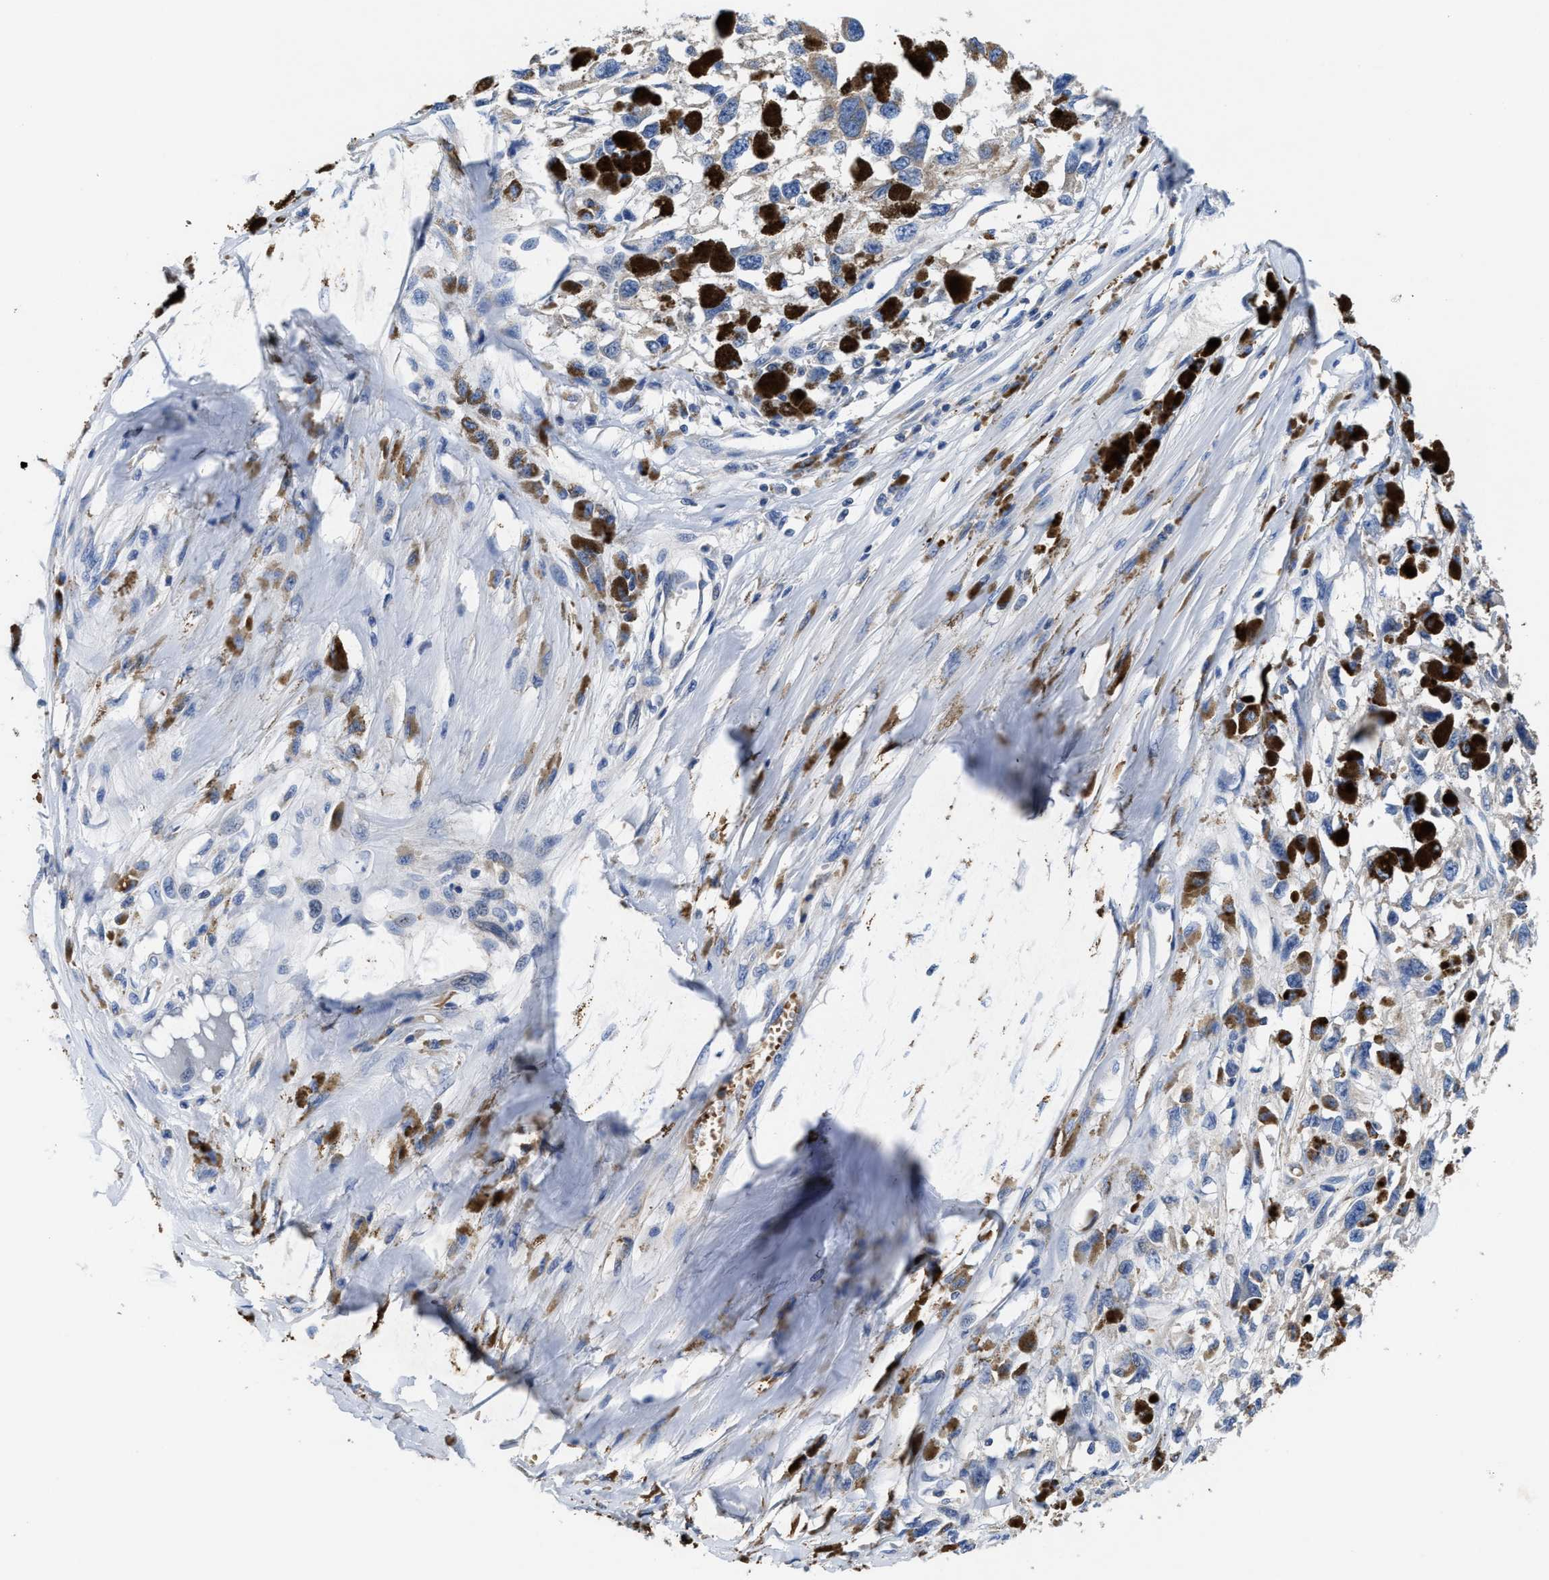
{"staining": {"intensity": "weak", "quantity": "25%-75%", "location": "cytoplasmic/membranous"}, "tissue": "melanoma", "cell_type": "Tumor cells", "image_type": "cancer", "snomed": [{"axis": "morphology", "description": "Malignant melanoma, Metastatic site"}, {"axis": "topography", "description": "Lymph node"}], "caption": "Protein expression by IHC demonstrates weak cytoplasmic/membranous positivity in approximately 25%-75% of tumor cells in malignant melanoma (metastatic site).", "gene": "PHLPP1", "patient": {"sex": "male", "age": 59}}